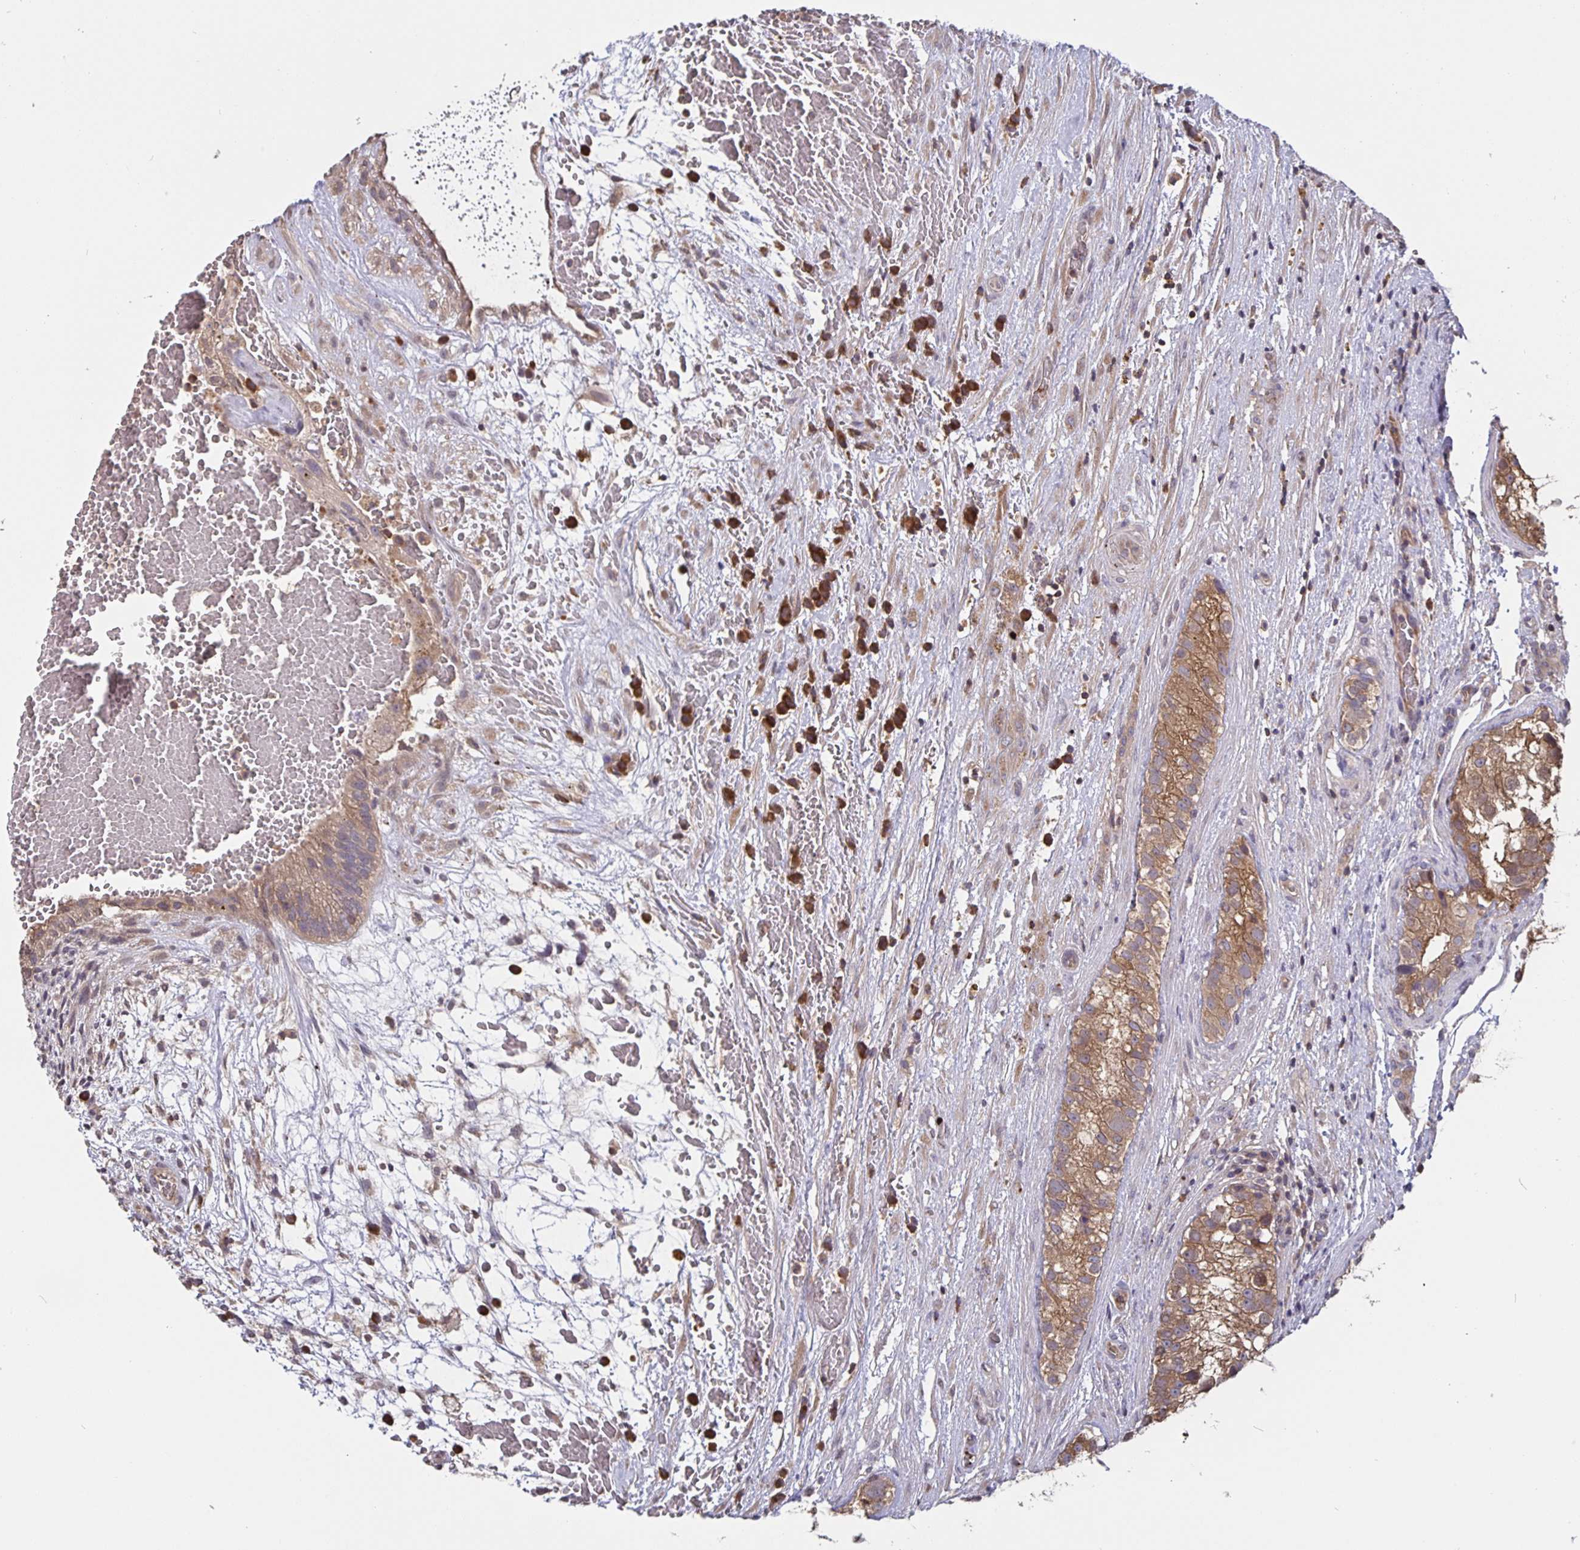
{"staining": {"intensity": "moderate", "quantity": ">75%", "location": "cytoplasmic/membranous"}, "tissue": "testis cancer", "cell_type": "Tumor cells", "image_type": "cancer", "snomed": [{"axis": "morphology", "description": "Normal tissue, NOS"}, {"axis": "morphology", "description": "Carcinoma, Embryonal, NOS"}, {"axis": "topography", "description": "Testis"}], "caption": "Testis cancer stained for a protein (brown) demonstrates moderate cytoplasmic/membranous positive staining in about >75% of tumor cells.", "gene": "FEM1C", "patient": {"sex": "male", "age": 32}}